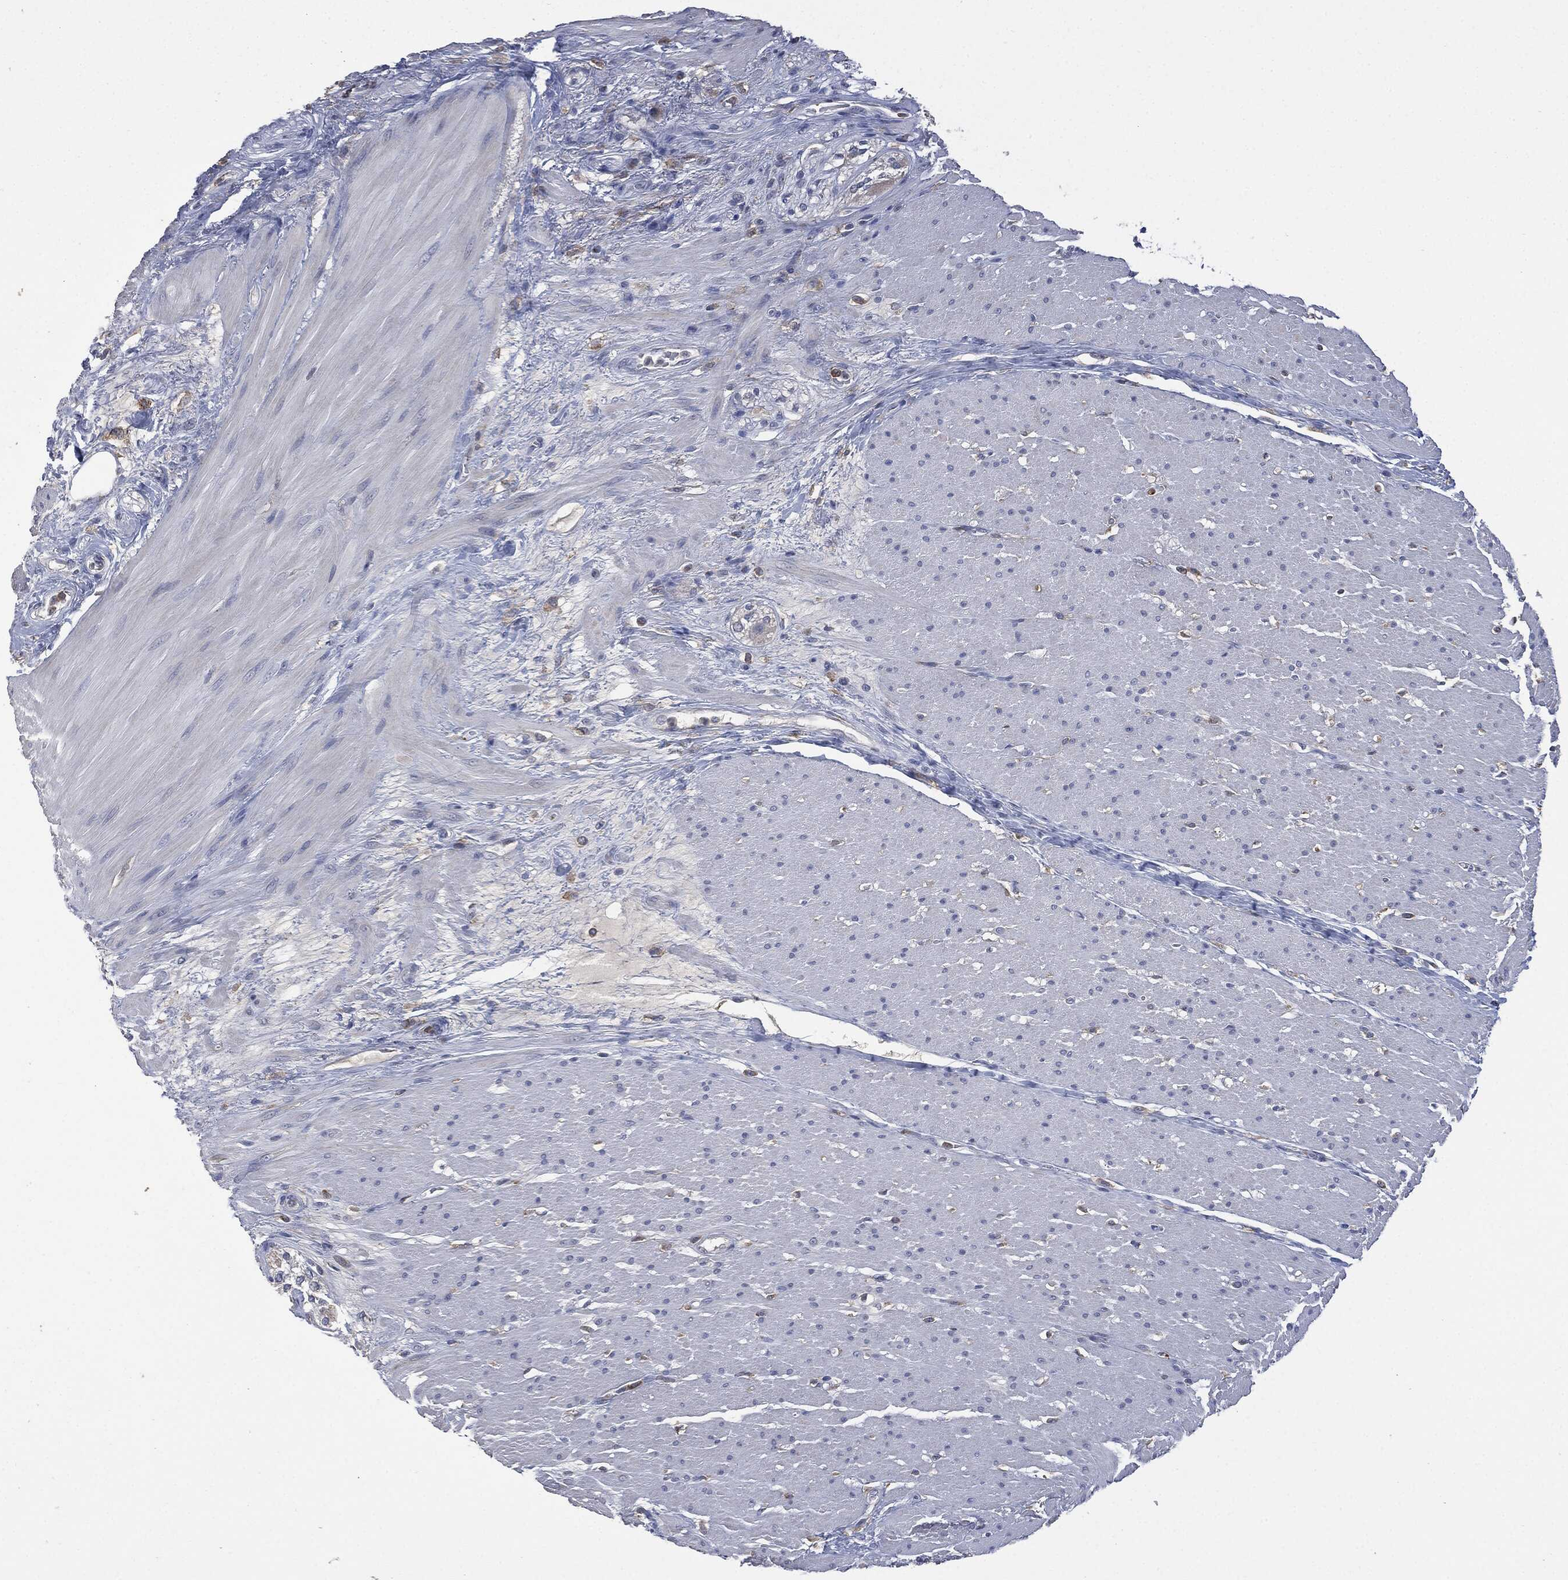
{"staining": {"intensity": "negative", "quantity": "none", "location": "none"}, "tissue": "smooth muscle", "cell_type": "Smooth muscle cells", "image_type": "normal", "snomed": [{"axis": "morphology", "description": "Normal tissue, NOS"}, {"axis": "topography", "description": "Soft tissue"}, {"axis": "topography", "description": "Smooth muscle"}], "caption": "Smooth muscle cells show no significant positivity in normal smooth muscle. (DAB (3,3'-diaminobenzidine) IHC visualized using brightfield microscopy, high magnification).", "gene": "CD33", "patient": {"sex": "male", "age": 72}}